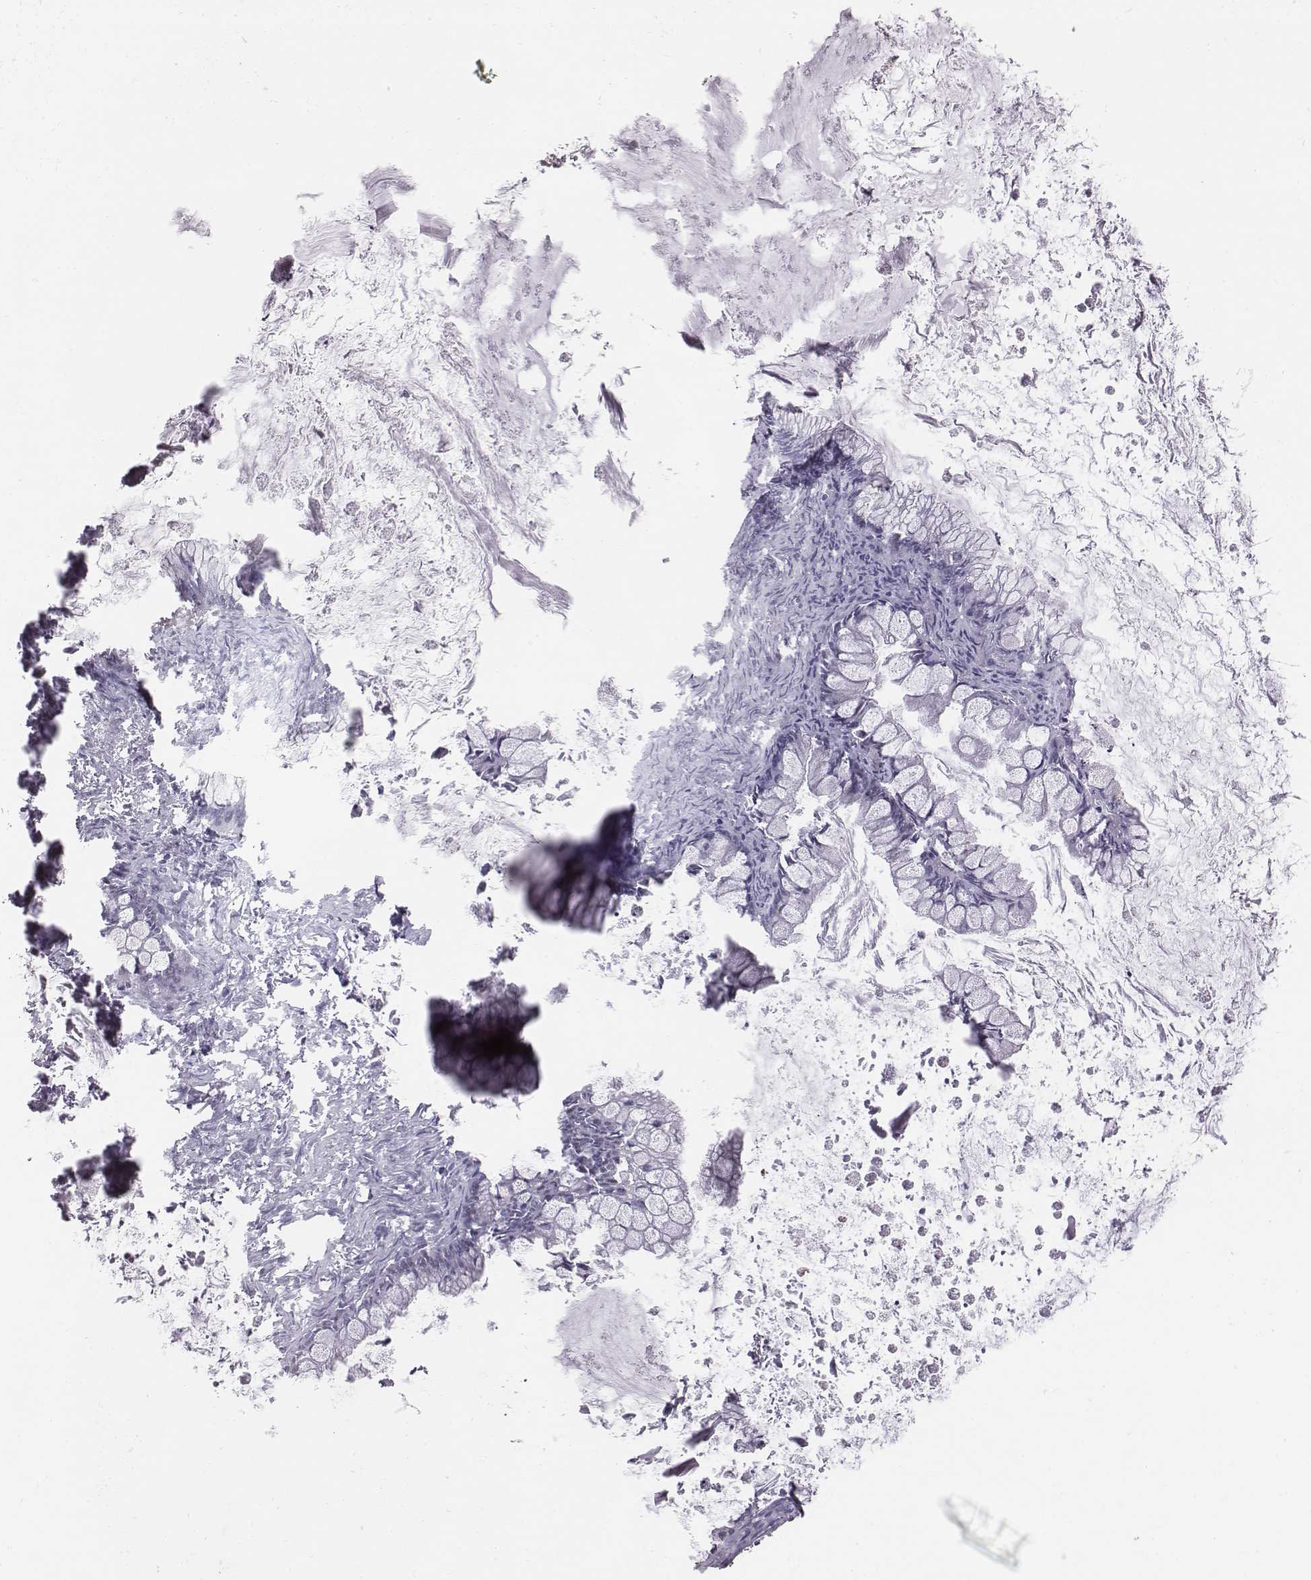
{"staining": {"intensity": "negative", "quantity": "none", "location": "none"}, "tissue": "ovarian cancer", "cell_type": "Tumor cells", "image_type": "cancer", "snomed": [{"axis": "morphology", "description": "Cystadenocarcinoma, mucinous, NOS"}, {"axis": "topography", "description": "Ovary"}], "caption": "There is no significant expression in tumor cells of ovarian mucinous cystadenocarcinoma. Brightfield microscopy of immunohistochemistry (IHC) stained with DAB (3,3'-diaminobenzidine) (brown) and hematoxylin (blue), captured at high magnification.", "gene": "SMURF2", "patient": {"sex": "female", "age": 67}}